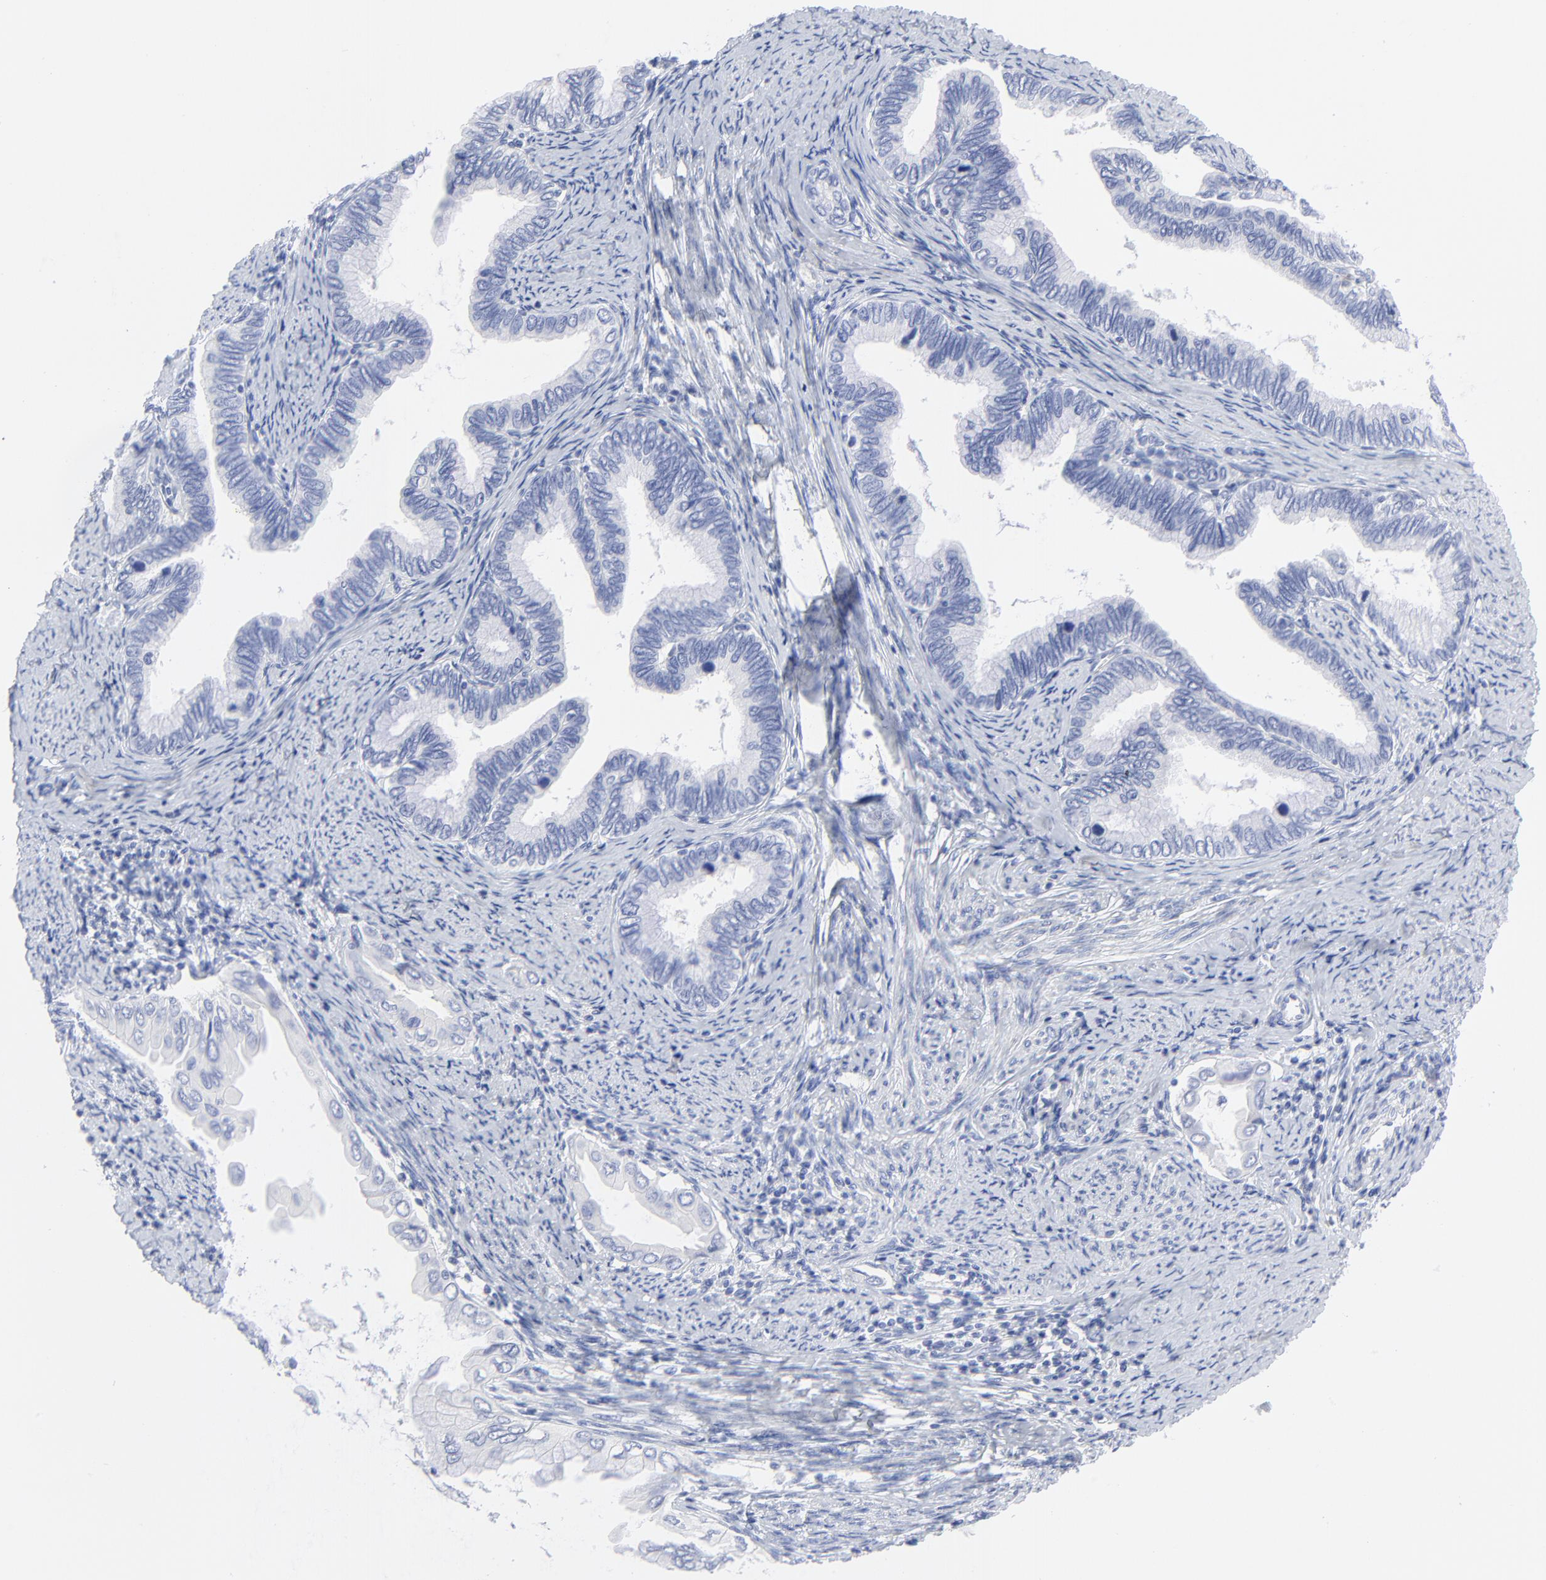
{"staining": {"intensity": "negative", "quantity": "none", "location": "none"}, "tissue": "cervical cancer", "cell_type": "Tumor cells", "image_type": "cancer", "snomed": [{"axis": "morphology", "description": "Adenocarcinoma, NOS"}, {"axis": "topography", "description": "Cervix"}], "caption": "Human adenocarcinoma (cervical) stained for a protein using immunohistochemistry displays no expression in tumor cells.", "gene": "PSD3", "patient": {"sex": "female", "age": 49}}